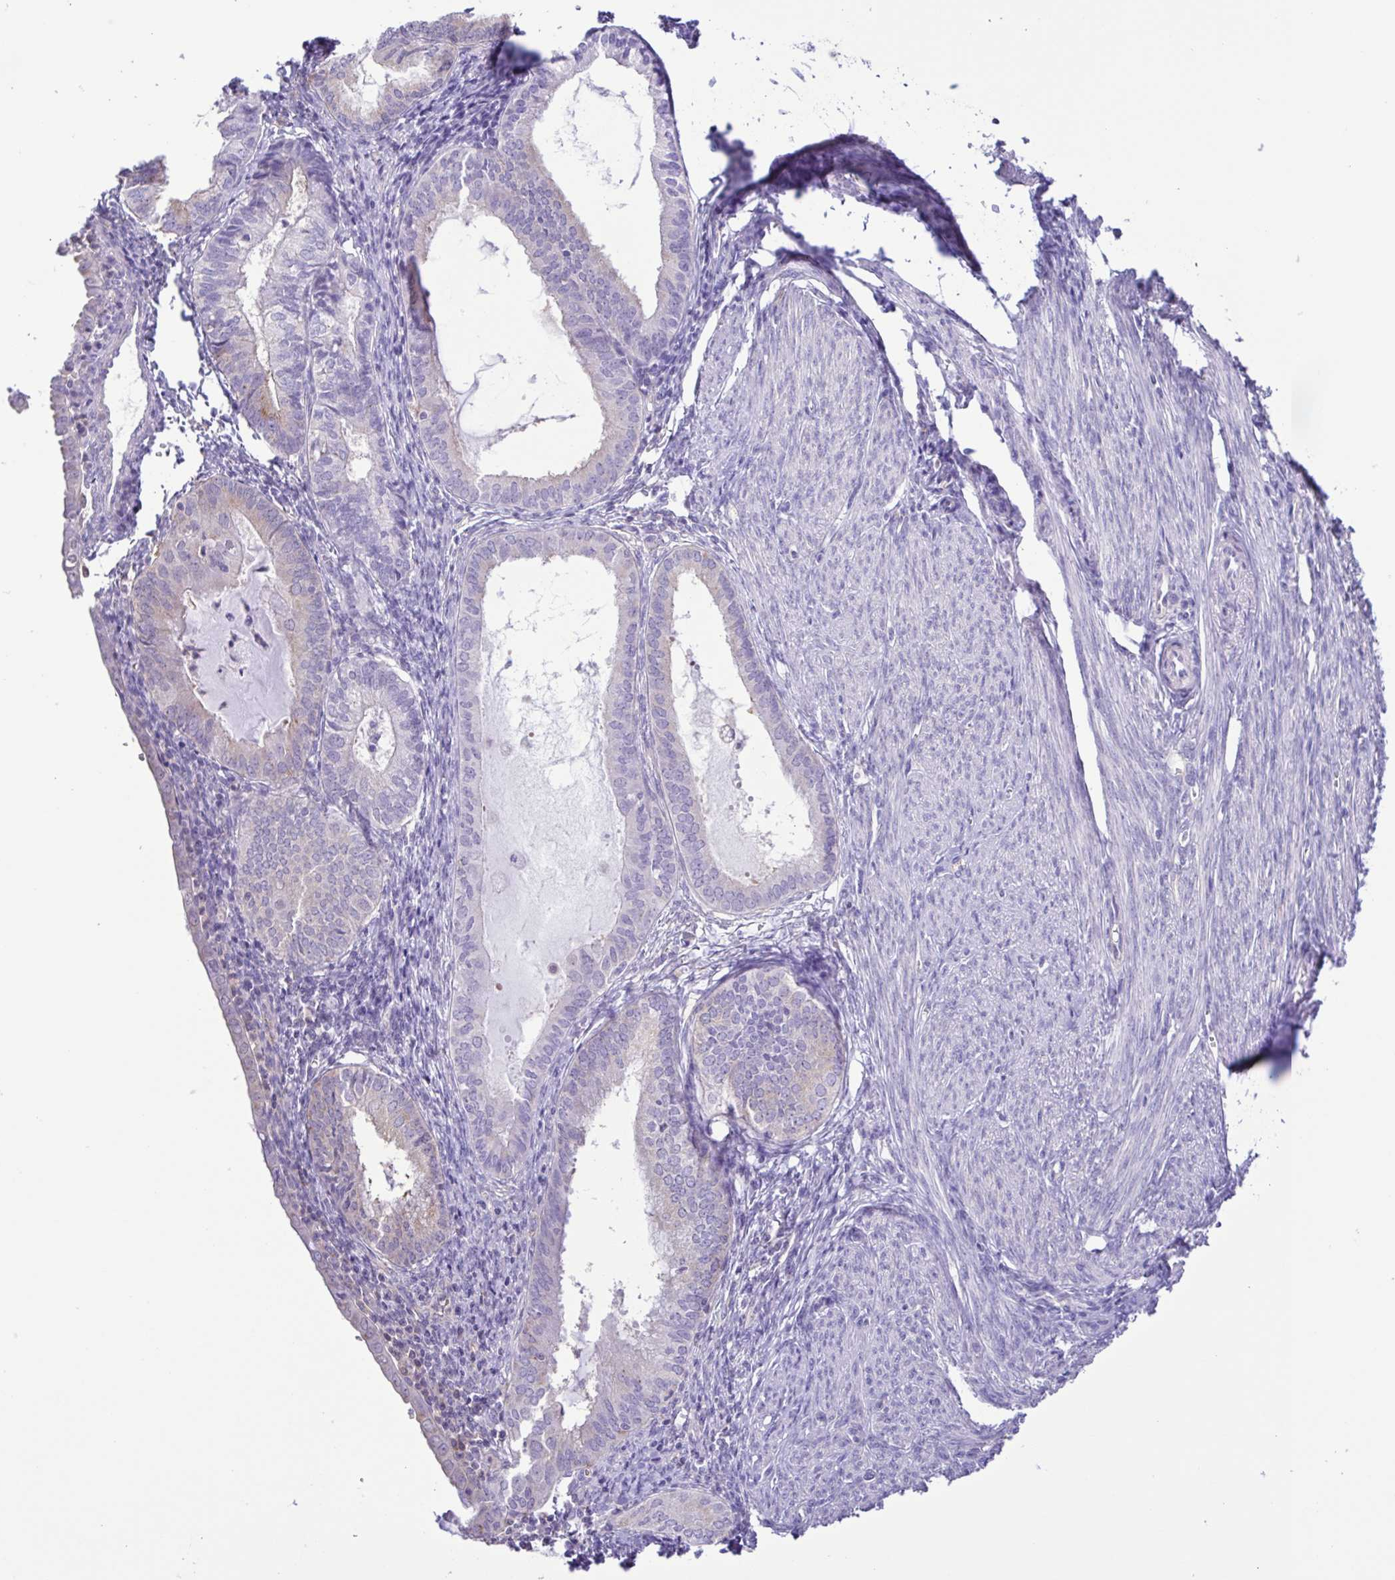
{"staining": {"intensity": "negative", "quantity": "none", "location": "none"}, "tissue": "endometrial cancer", "cell_type": "Tumor cells", "image_type": "cancer", "snomed": [{"axis": "morphology", "description": "Carcinoma, NOS"}, {"axis": "topography", "description": "Endometrium"}], "caption": "Photomicrograph shows no significant protein staining in tumor cells of carcinoma (endometrial).", "gene": "CYP17A1", "patient": {"sex": "female", "age": 62}}